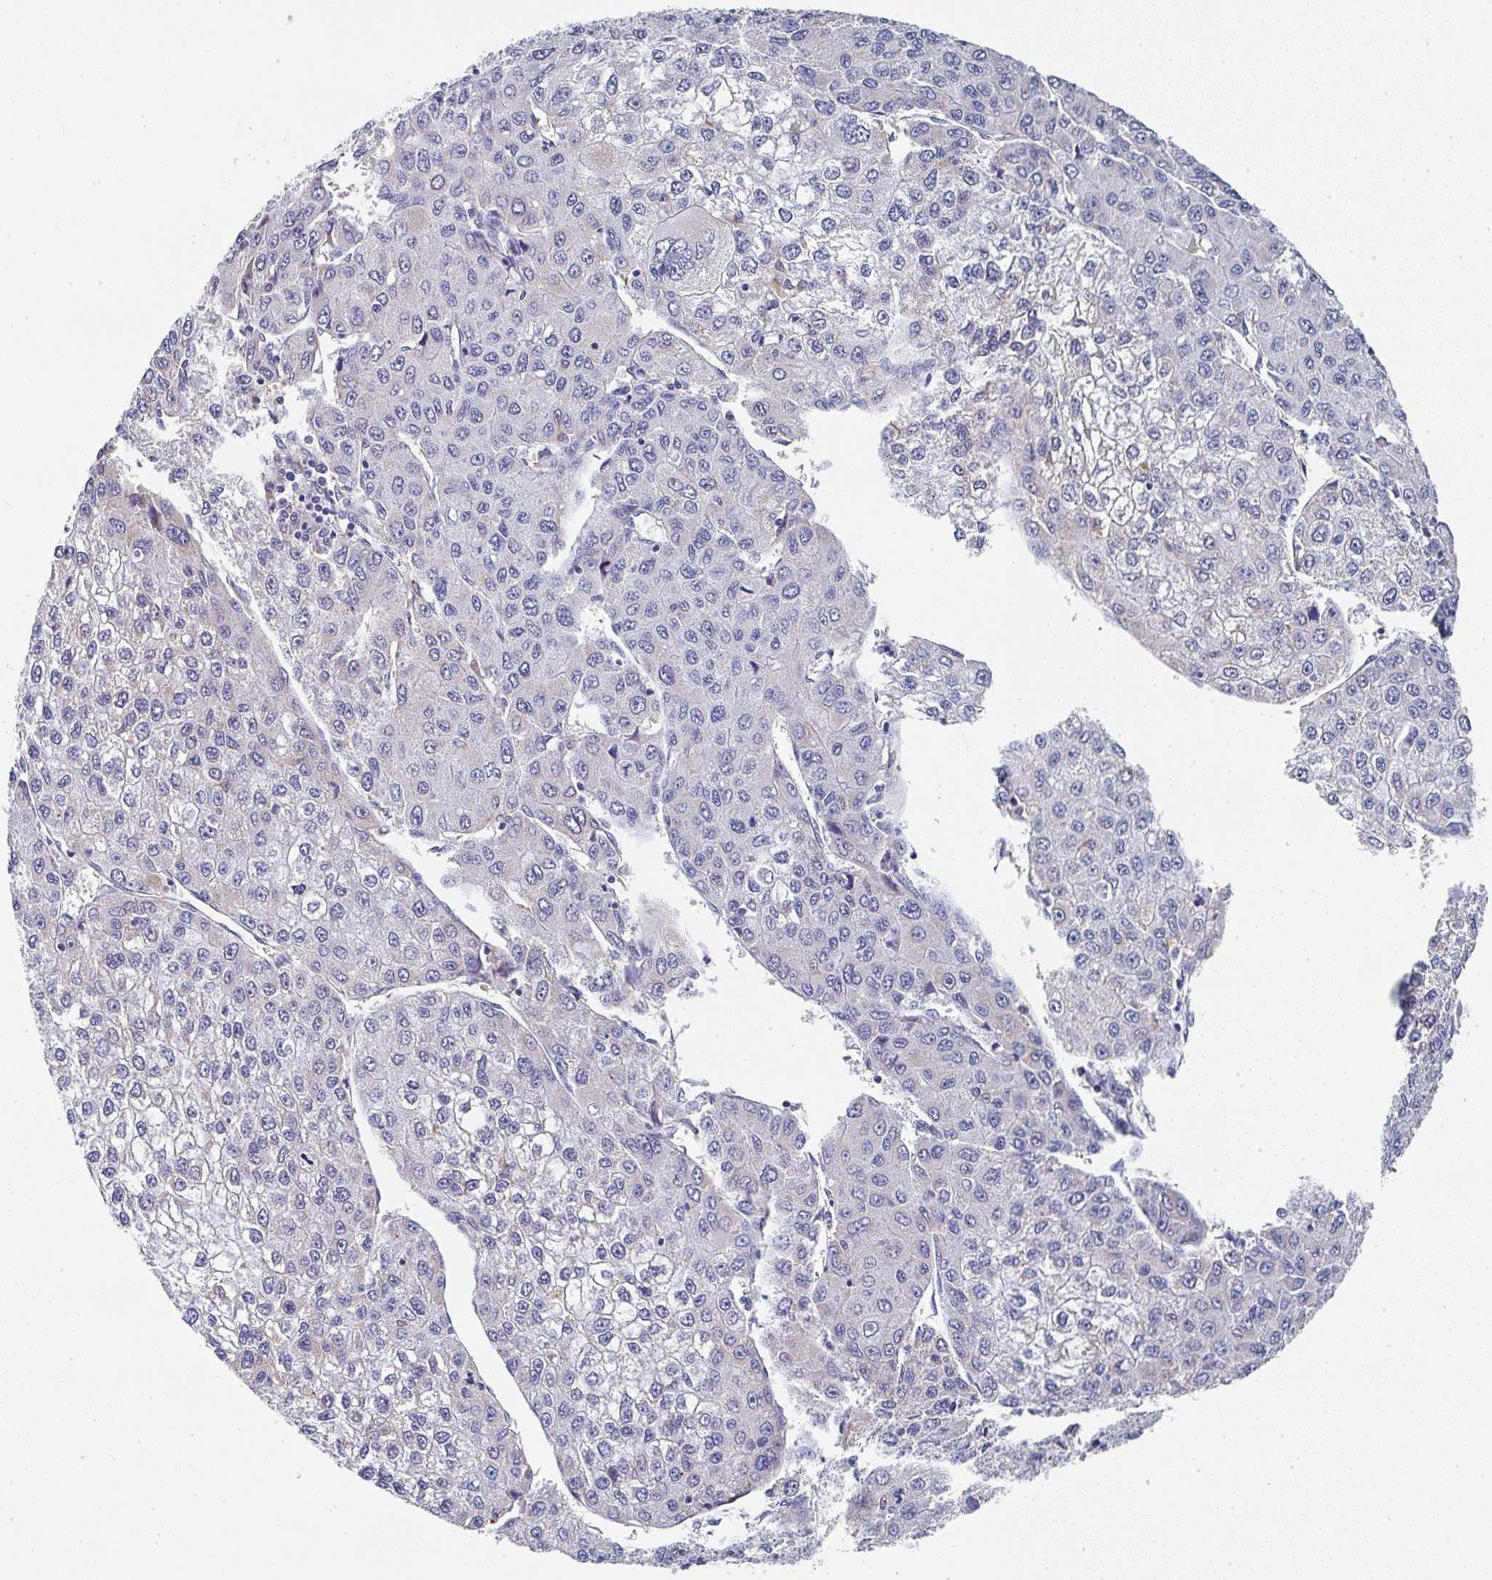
{"staining": {"intensity": "negative", "quantity": "none", "location": "none"}, "tissue": "liver cancer", "cell_type": "Tumor cells", "image_type": "cancer", "snomed": [{"axis": "morphology", "description": "Carcinoma, Hepatocellular, NOS"}, {"axis": "topography", "description": "Liver"}], "caption": "Image shows no significant protein positivity in tumor cells of liver cancer (hepatocellular carcinoma). The staining is performed using DAB (3,3'-diaminobenzidine) brown chromogen with nuclei counter-stained in using hematoxylin.", "gene": "NCF1", "patient": {"sex": "female", "age": 66}}